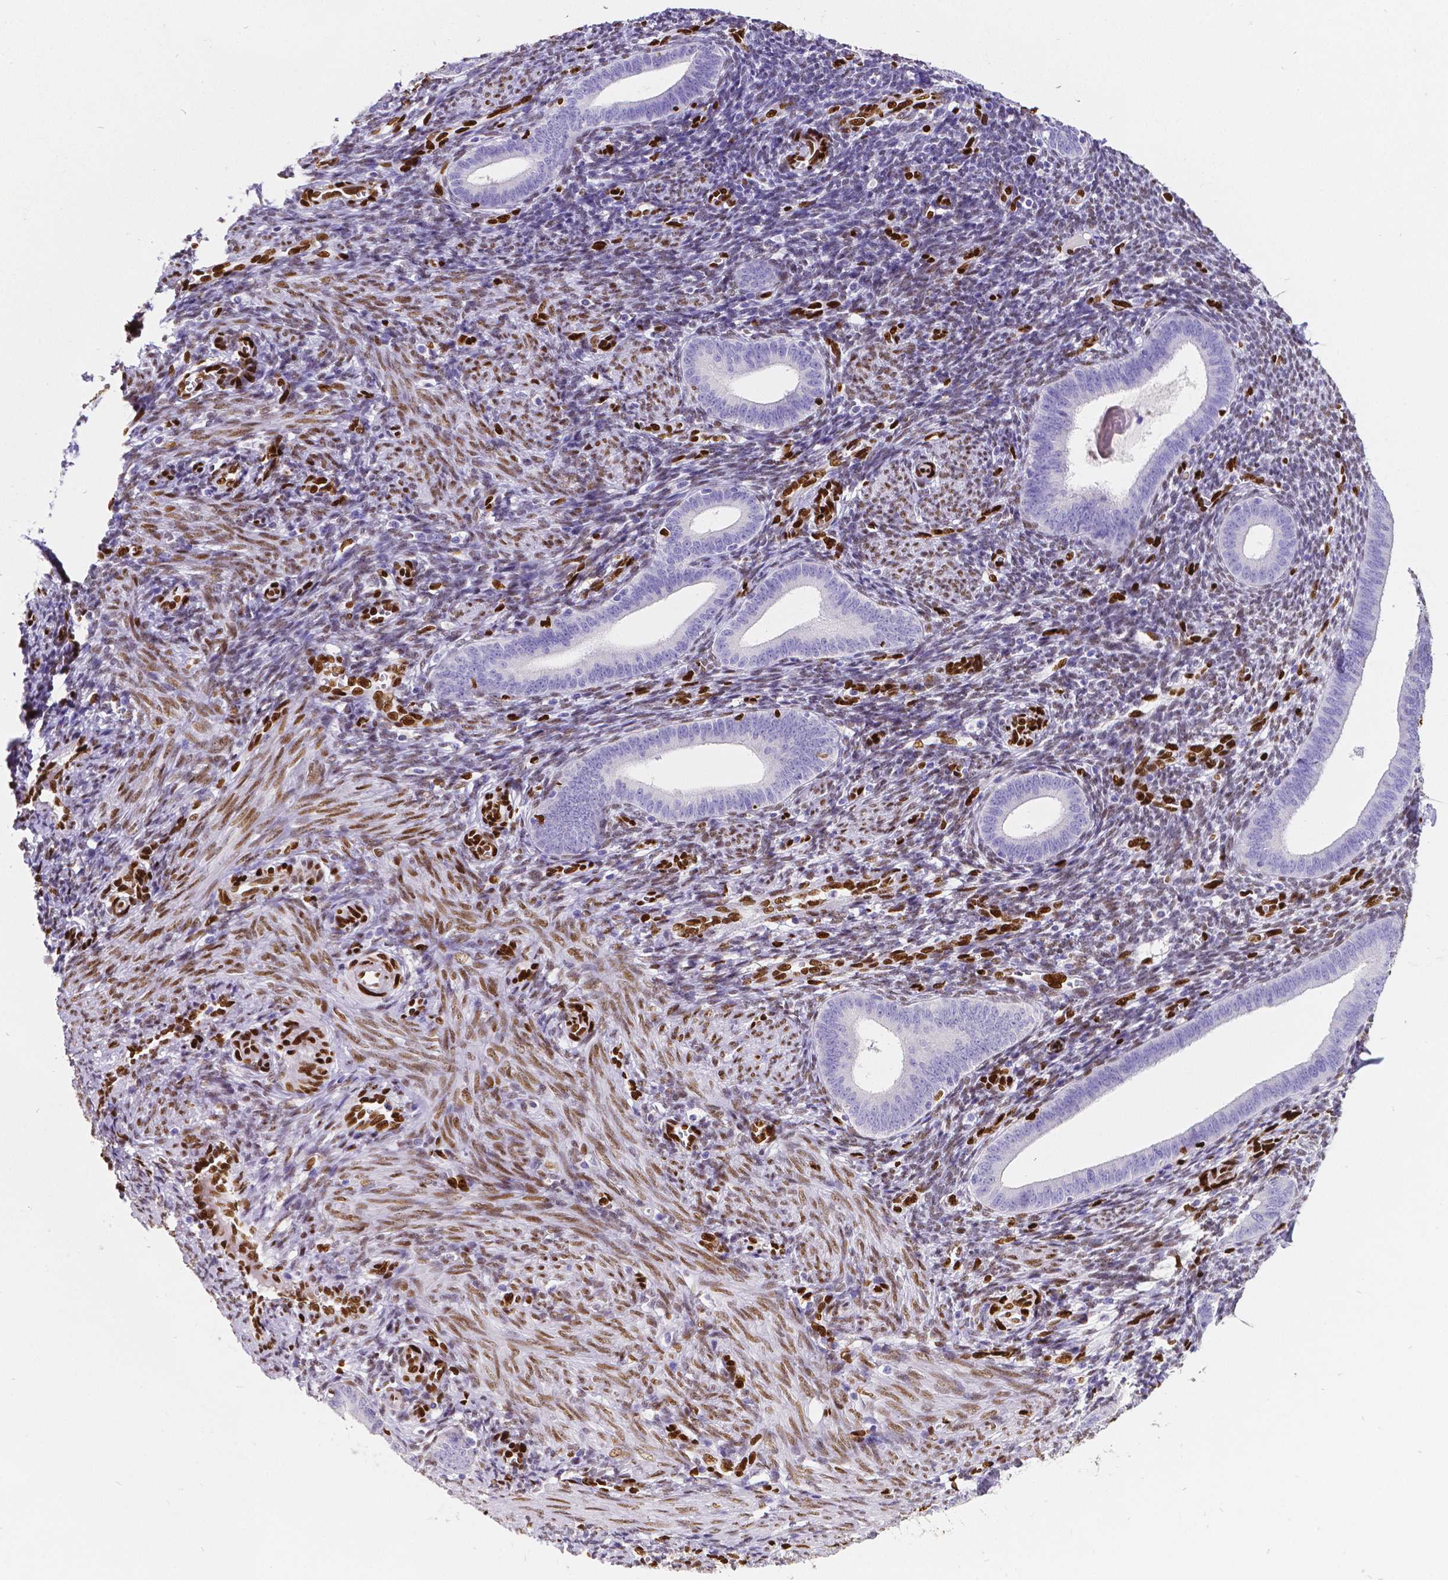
{"staining": {"intensity": "moderate", "quantity": "<25%", "location": "nuclear"}, "tissue": "endometrium", "cell_type": "Cells in endometrial stroma", "image_type": "normal", "snomed": [{"axis": "morphology", "description": "Normal tissue, NOS"}, {"axis": "topography", "description": "Endometrium"}], "caption": "IHC (DAB) staining of benign endometrium shows moderate nuclear protein positivity in about <25% of cells in endometrial stroma.", "gene": "MEF2C", "patient": {"sex": "female", "age": 25}}